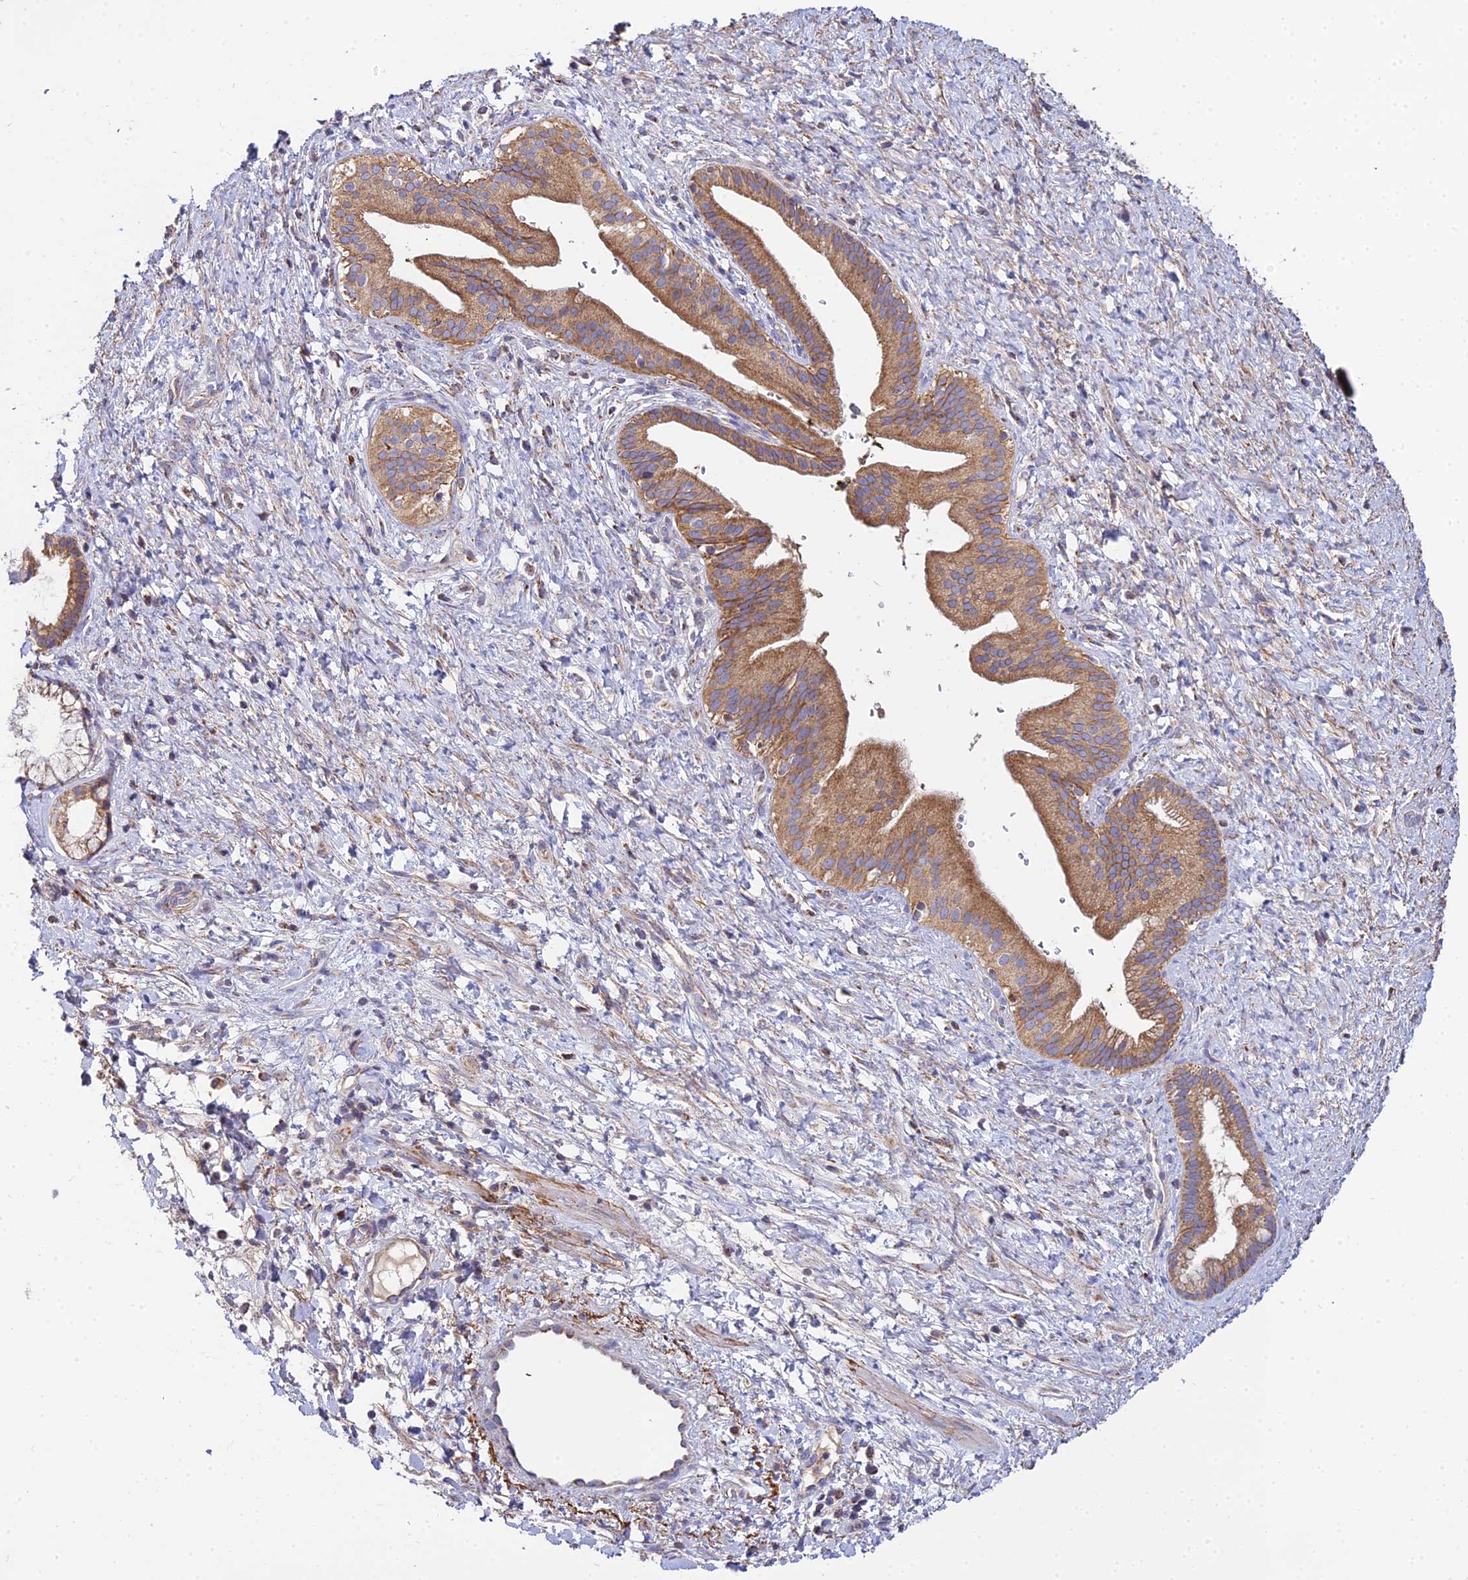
{"staining": {"intensity": "moderate", "quantity": ">75%", "location": "cytoplasmic/membranous"}, "tissue": "pancreatic cancer", "cell_type": "Tumor cells", "image_type": "cancer", "snomed": [{"axis": "morphology", "description": "Adenocarcinoma, NOS"}, {"axis": "topography", "description": "Pancreas"}], "caption": "Pancreatic cancer (adenocarcinoma) stained with a brown dye reveals moderate cytoplasmic/membranous positive positivity in about >75% of tumor cells.", "gene": "NIPSNAP3A", "patient": {"sex": "male", "age": 68}}